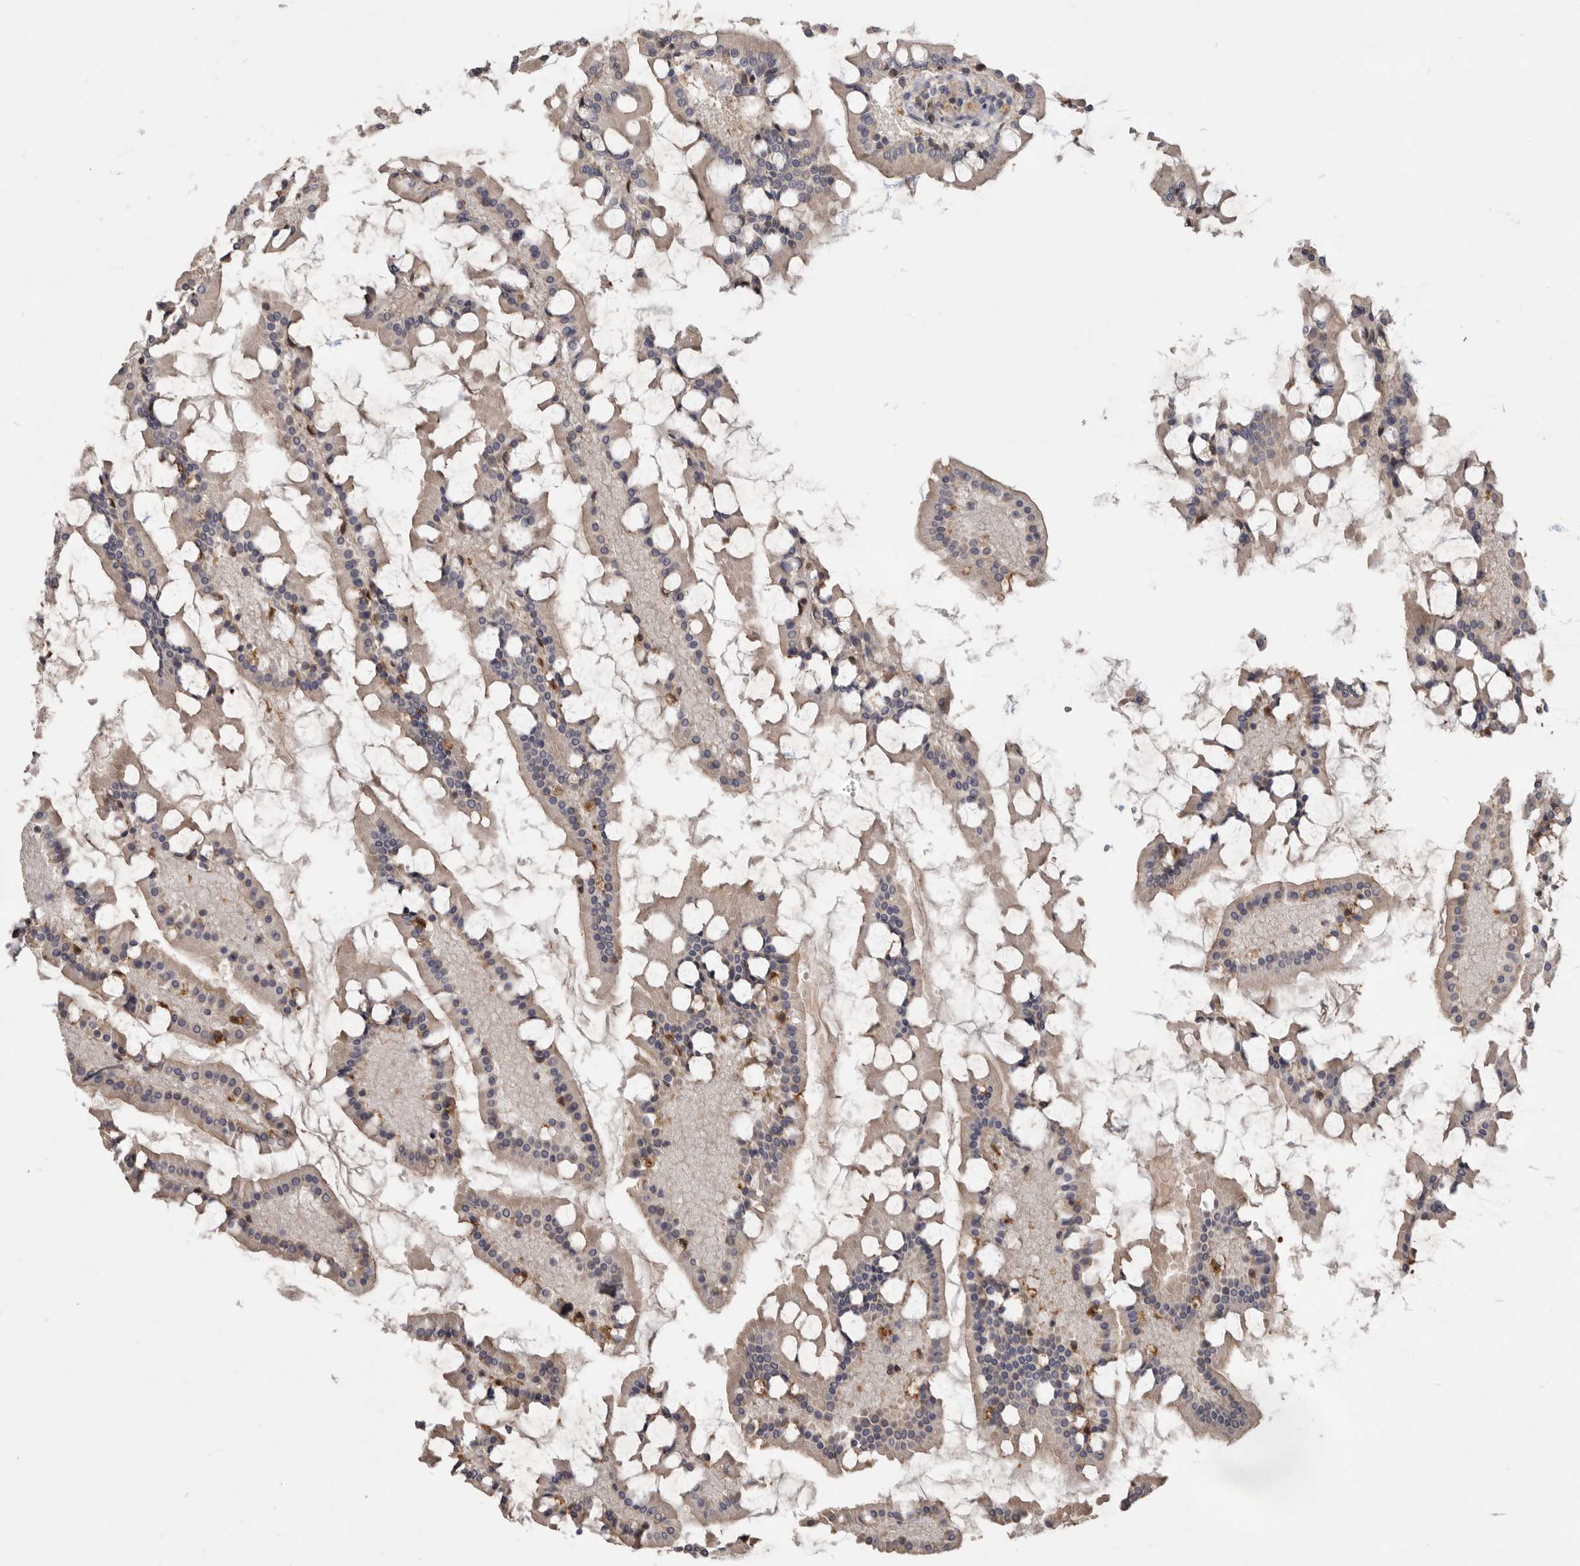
{"staining": {"intensity": "weak", "quantity": "25%-75%", "location": "cytoplasmic/membranous"}, "tissue": "small intestine", "cell_type": "Glandular cells", "image_type": "normal", "snomed": [{"axis": "morphology", "description": "Normal tissue, NOS"}, {"axis": "topography", "description": "Small intestine"}], "caption": "Protein staining by immunohistochemistry exhibits weak cytoplasmic/membranous positivity in about 25%-75% of glandular cells in normal small intestine.", "gene": "TTC39A", "patient": {"sex": "male", "age": 41}}